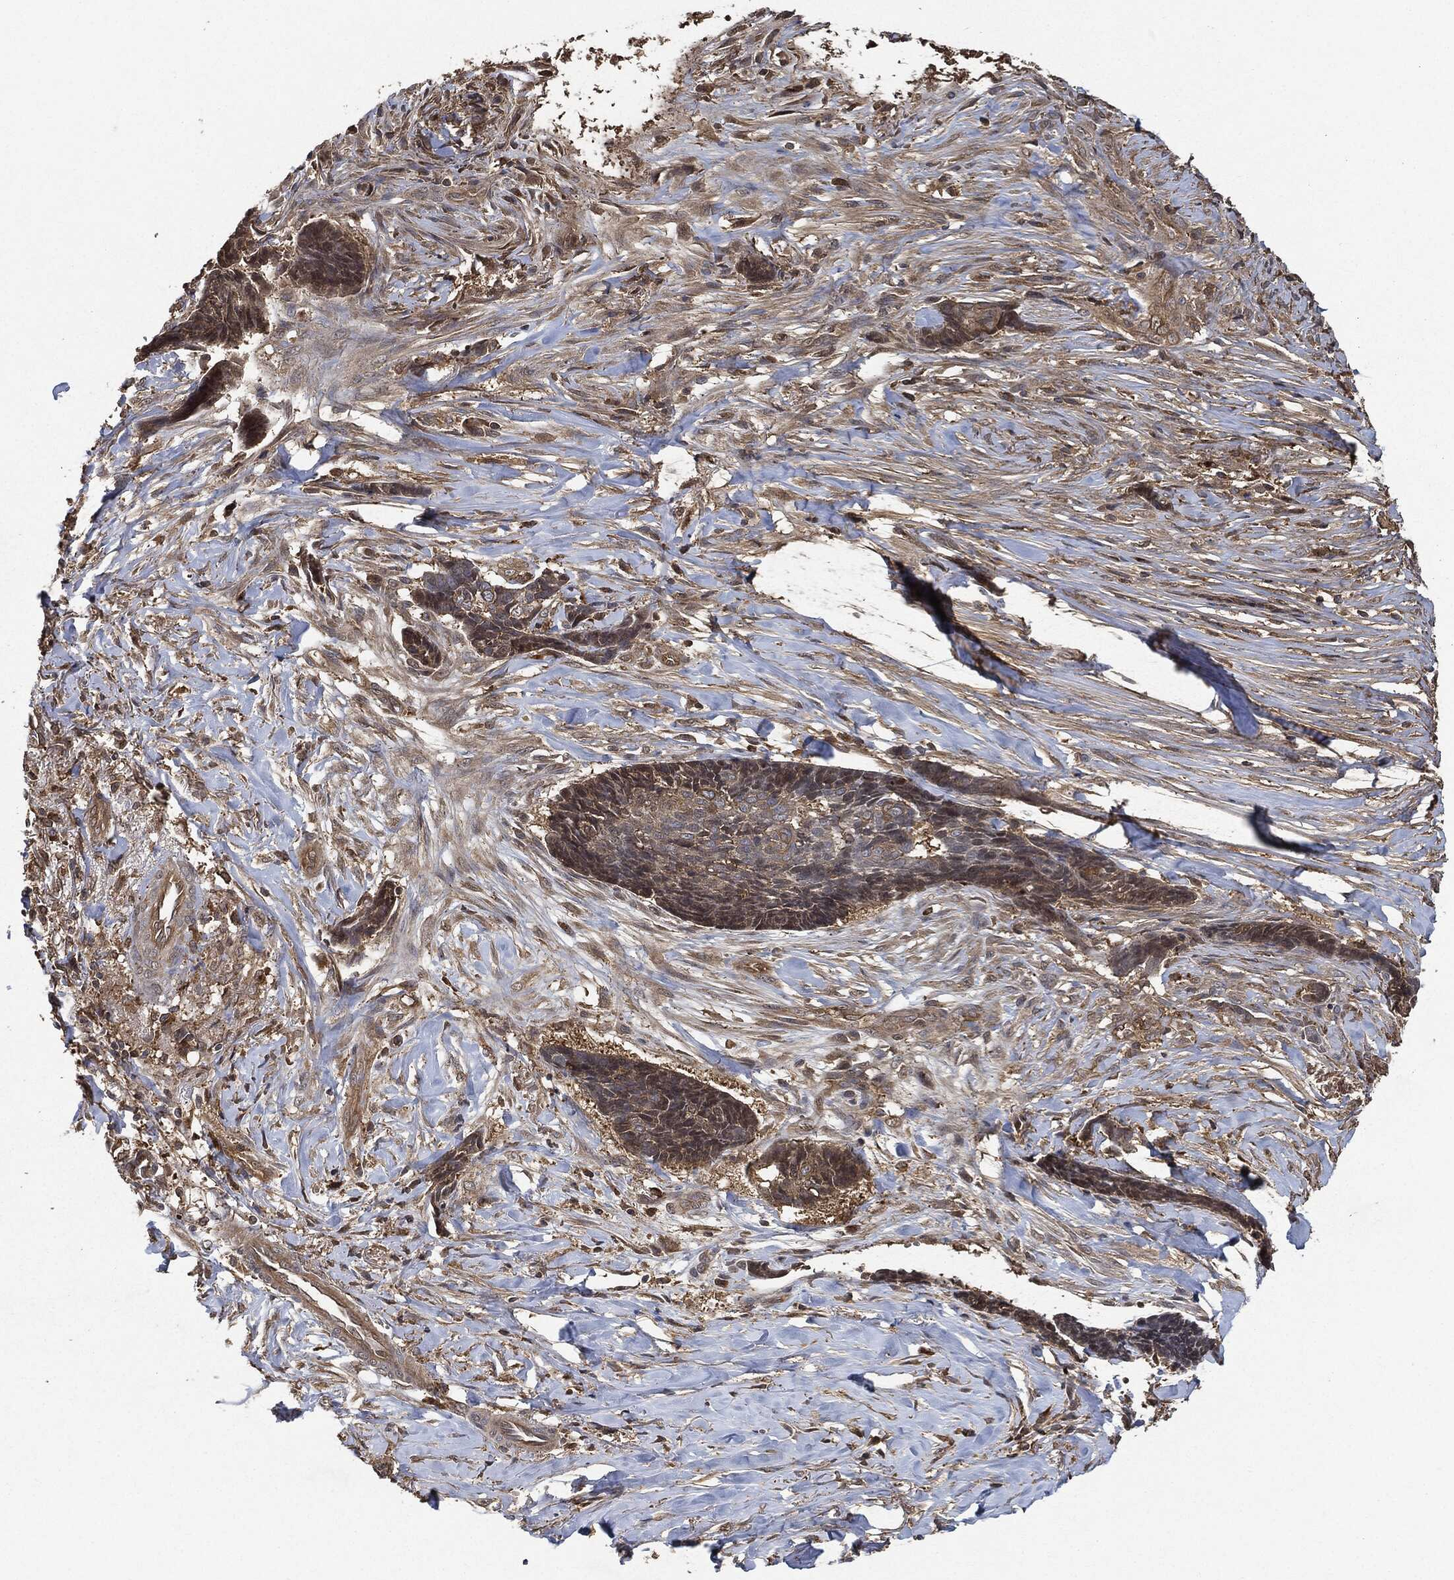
{"staining": {"intensity": "moderate", "quantity": ">75%", "location": "cytoplasmic/membranous"}, "tissue": "skin cancer", "cell_type": "Tumor cells", "image_type": "cancer", "snomed": [{"axis": "morphology", "description": "Basal cell carcinoma"}, {"axis": "topography", "description": "Skin"}], "caption": "Approximately >75% of tumor cells in skin cancer (basal cell carcinoma) show moderate cytoplasmic/membranous protein staining as visualized by brown immunohistochemical staining.", "gene": "BRAF", "patient": {"sex": "male", "age": 86}}